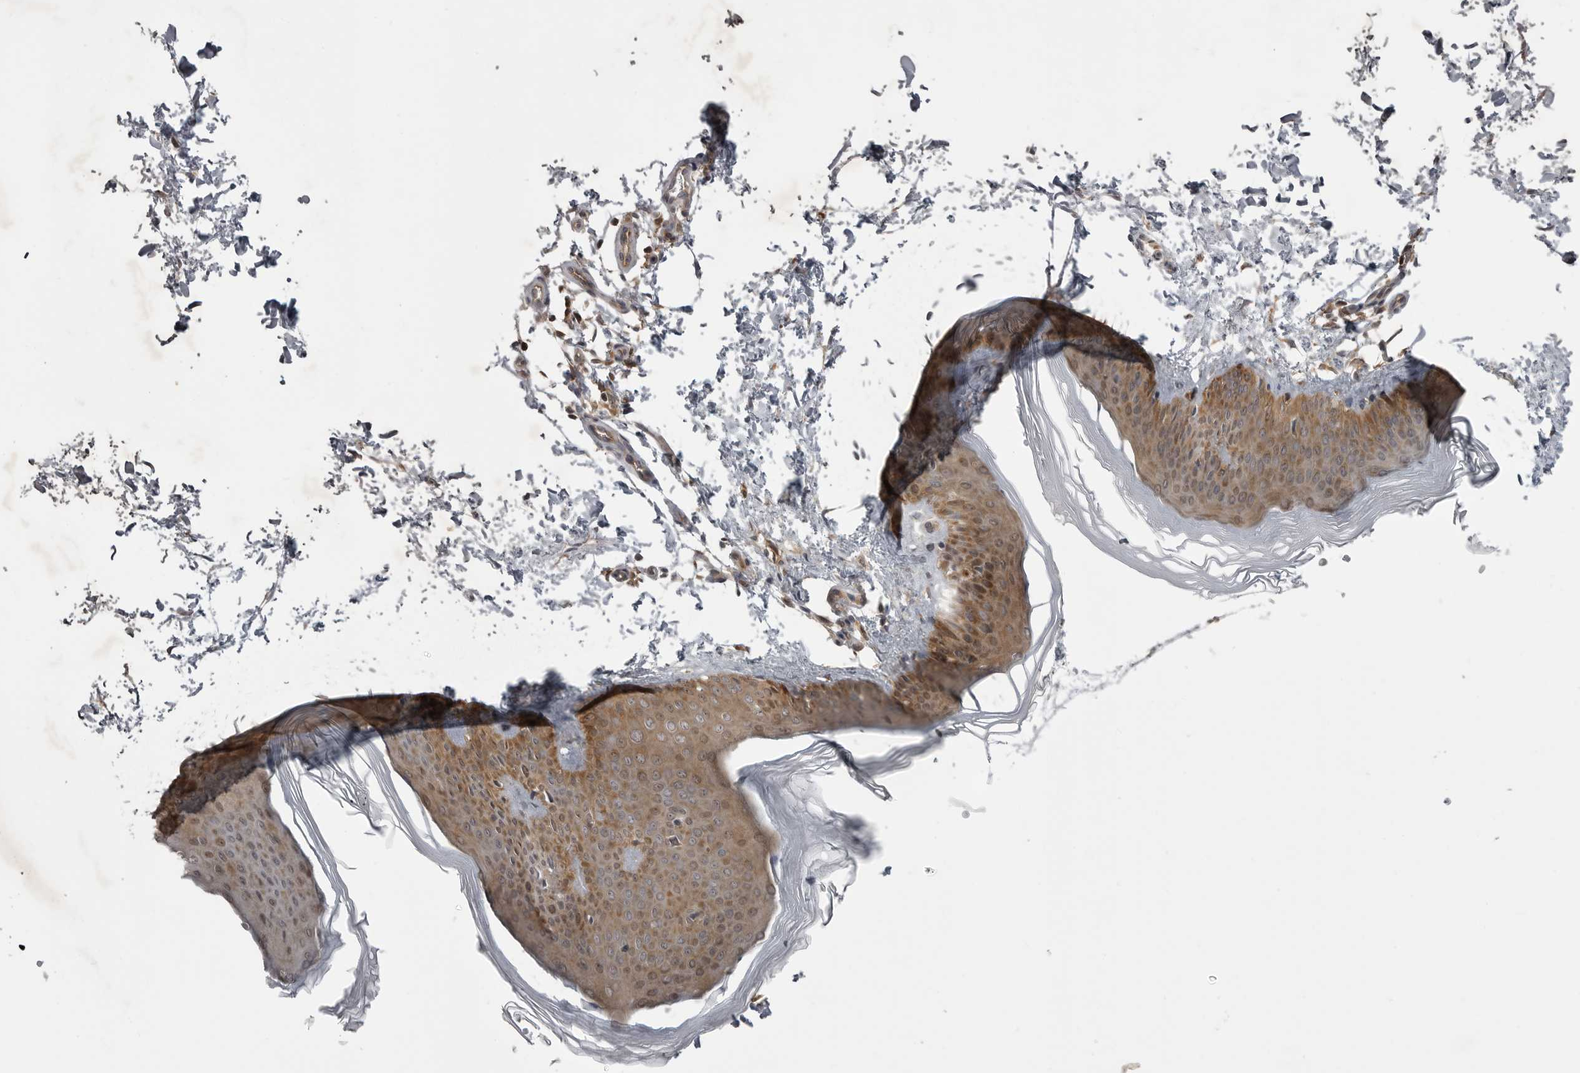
{"staining": {"intensity": "moderate", "quantity": ">75%", "location": "cytoplasmic/membranous,nuclear"}, "tissue": "skin", "cell_type": "Fibroblasts", "image_type": "normal", "snomed": [{"axis": "morphology", "description": "Normal tissue, NOS"}, {"axis": "topography", "description": "Skin"}], "caption": "Moderate cytoplasmic/membranous,nuclear protein staining is appreciated in about >75% of fibroblasts in skin.", "gene": "STK24", "patient": {"sex": "female", "age": 27}}